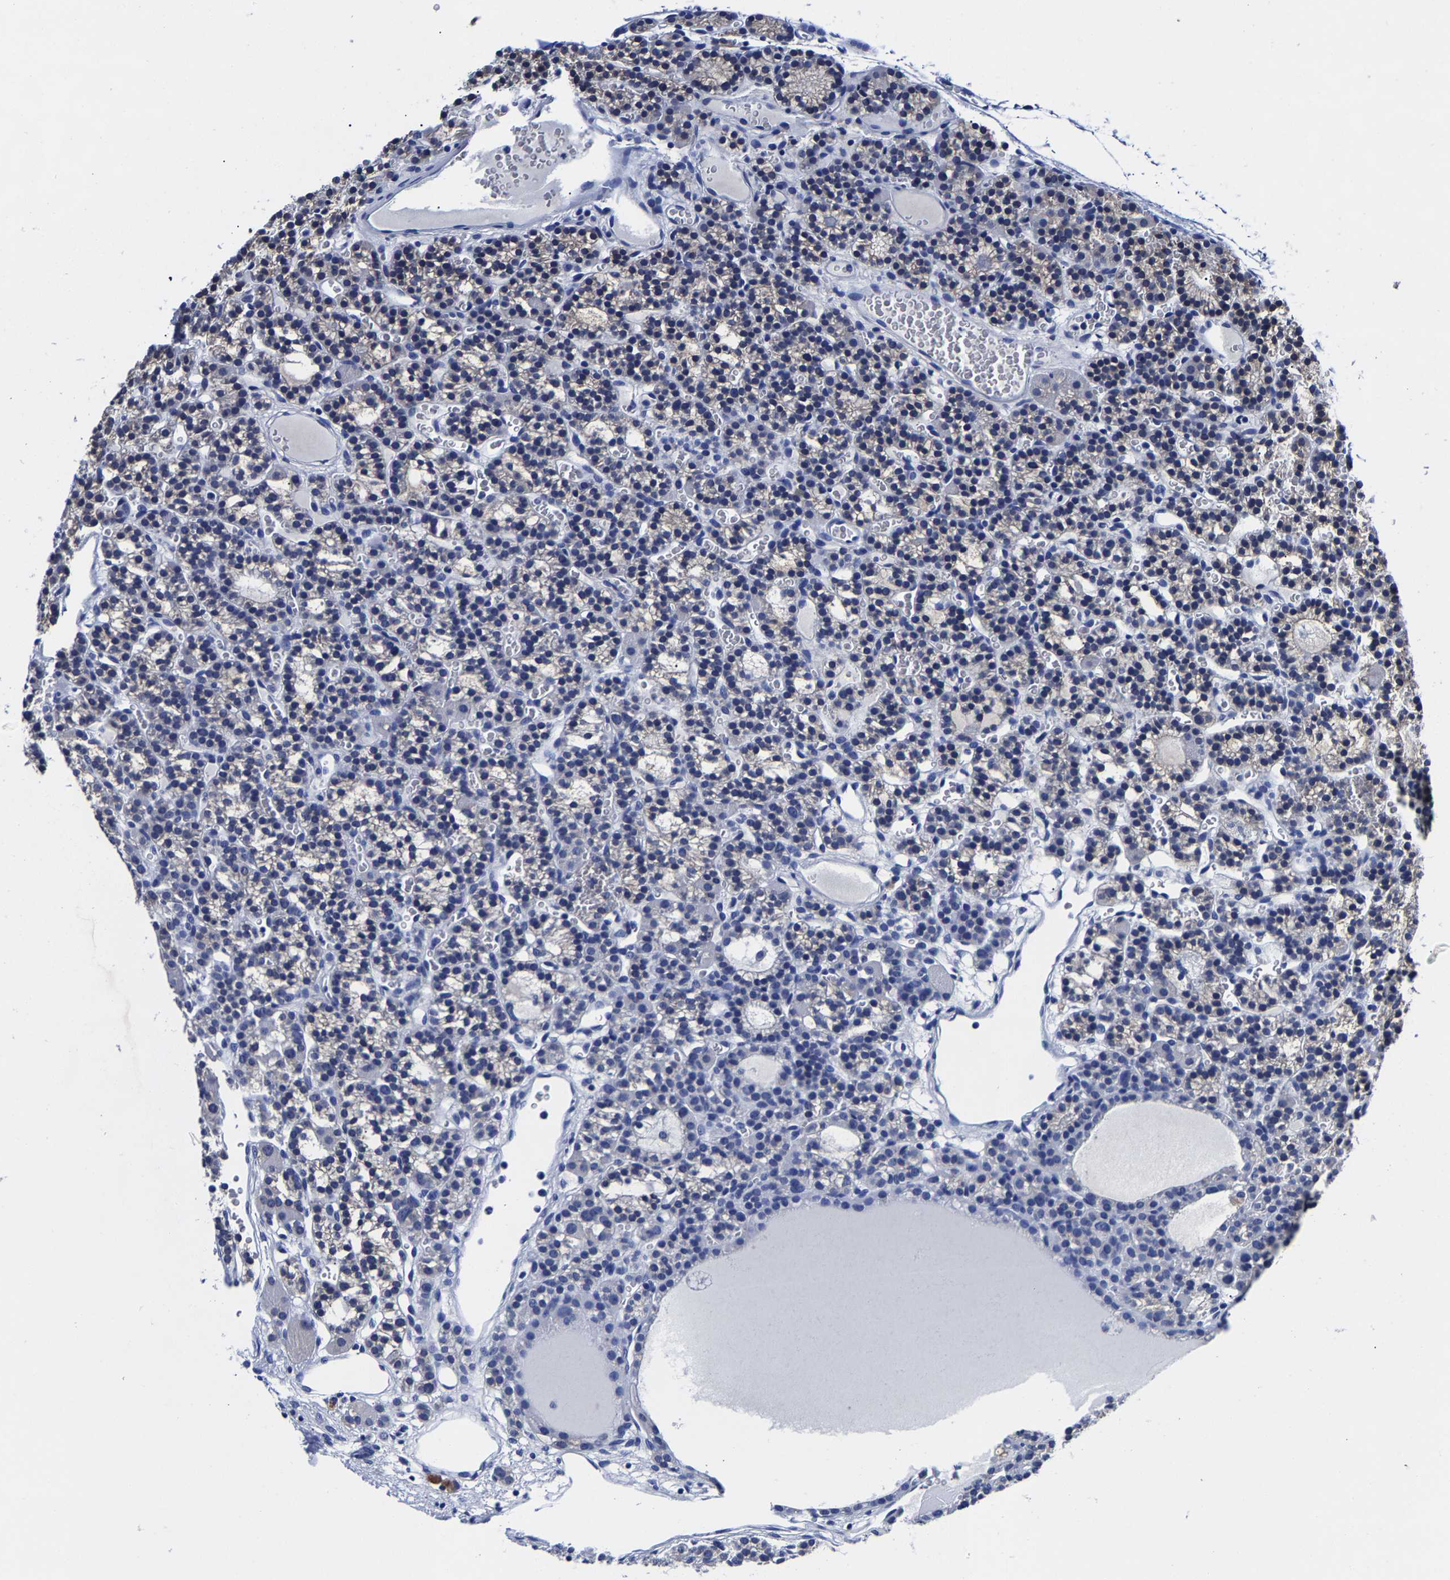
{"staining": {"intensity": "negative", "quantity": "none", "location": "none"}, "tissue": "parathyroid gland", "cell_type": "Glandular cells", "image_type": "normal", "snomed": [{"axis": "morphology", "description": "Normal tissue, NOS"}, {"axis": "morphology", "description": "Adenoma, NOS"}, {"axis": "topography", "description": "Parathyroid gland"}], "caption": "Immunohistochemical staining of normal human parathyroid gland demonstrates no significant positivity in glandular cells.", "gene": "CPA2", "patient": {"sex": "female", "age": 58}}